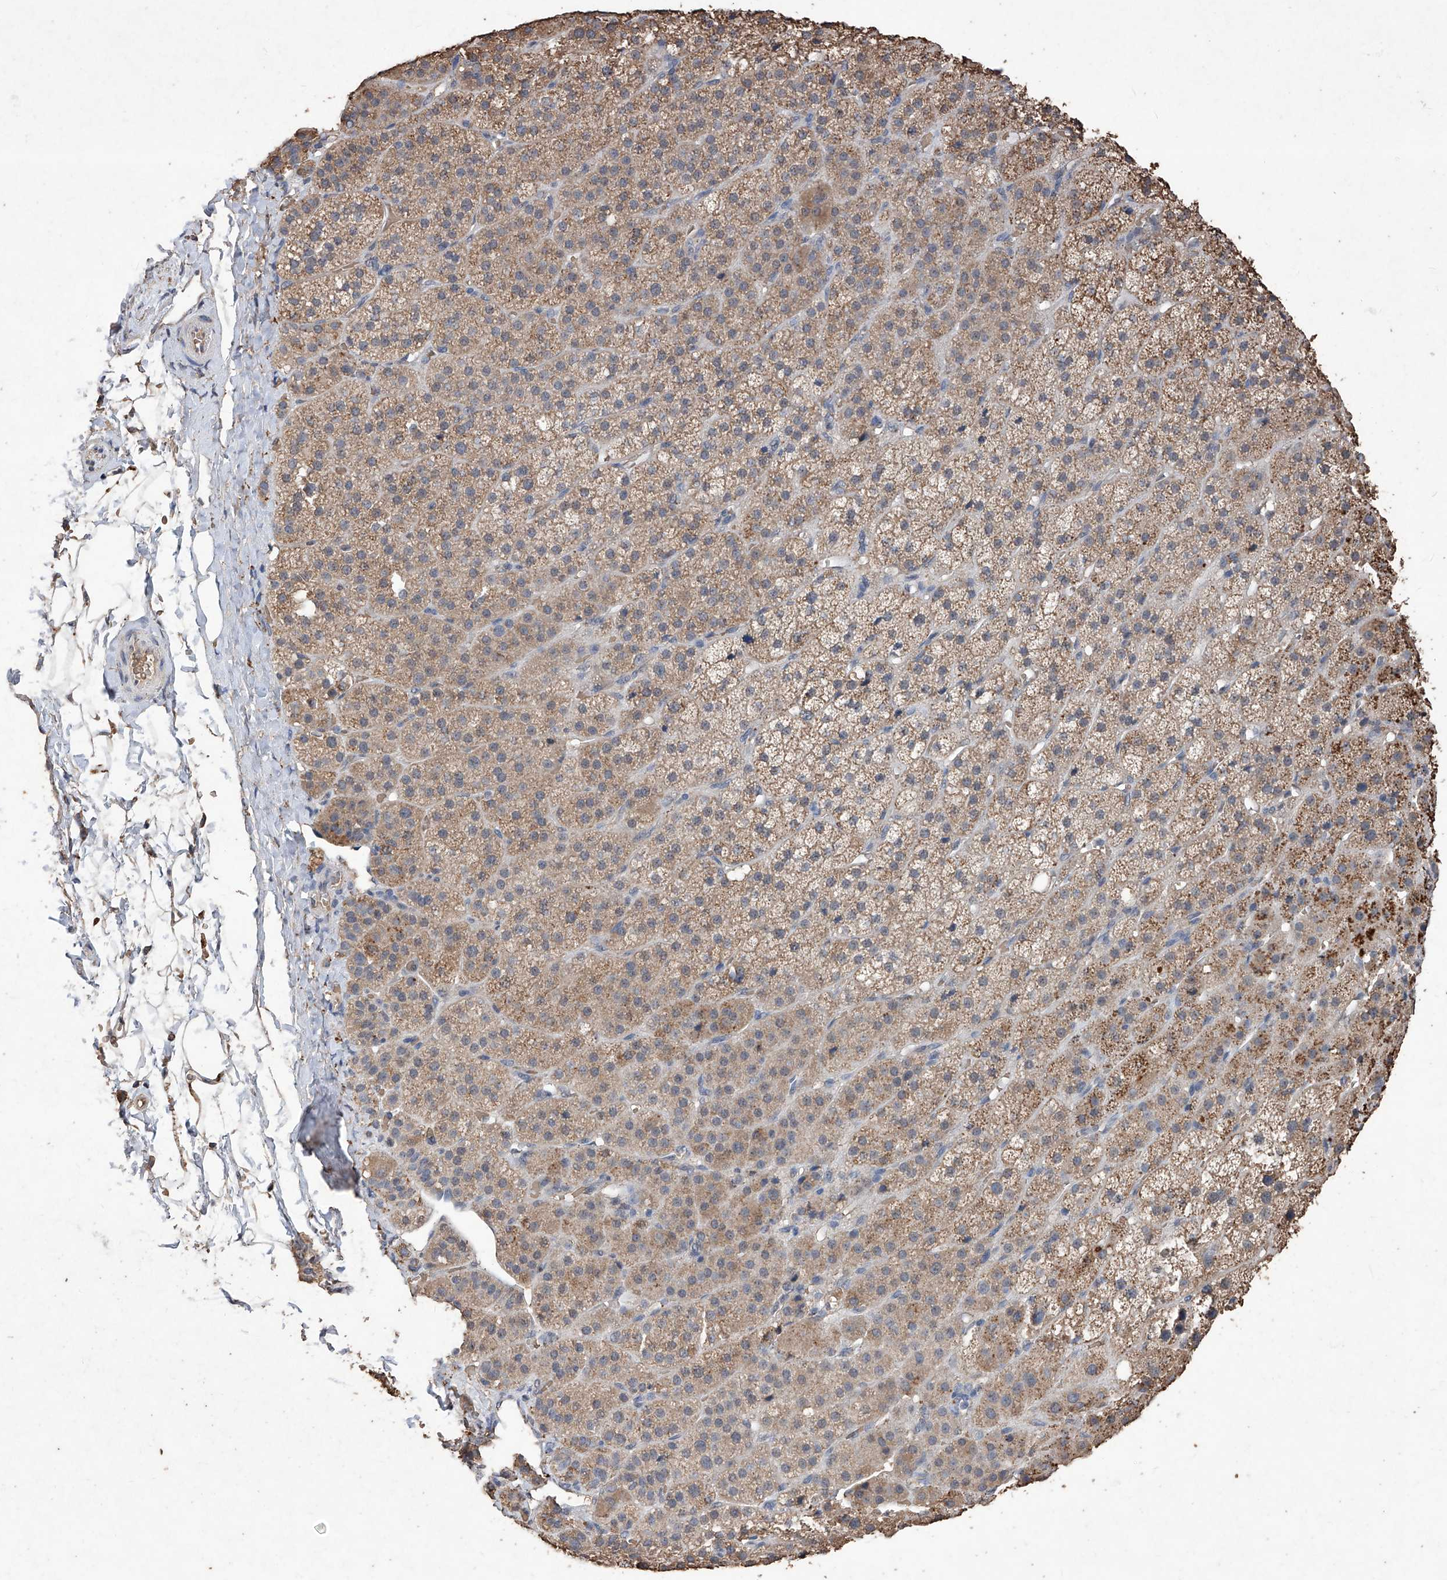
{"staining": {"intensity": "weak", "quantity": ">75%", "location": "cytoplasmic/membranous"}, "tissue": "adrenal gland", "cell_type": "Glandular cells", "image_type": "normal", "snomed": [{"axis": "morphology", "description": "Normal tissue, NOS"}, {"axis": "topography", "description": "Adrenal gland"}], "caption": "Brown immunohistochemical staining in unremarkable adrenal gland displays weak cytoplasmic/membranous staining in approximately >75% of glandular cells.", "gene": "EML1", "patient": {"sex": "female", "age": 57}}